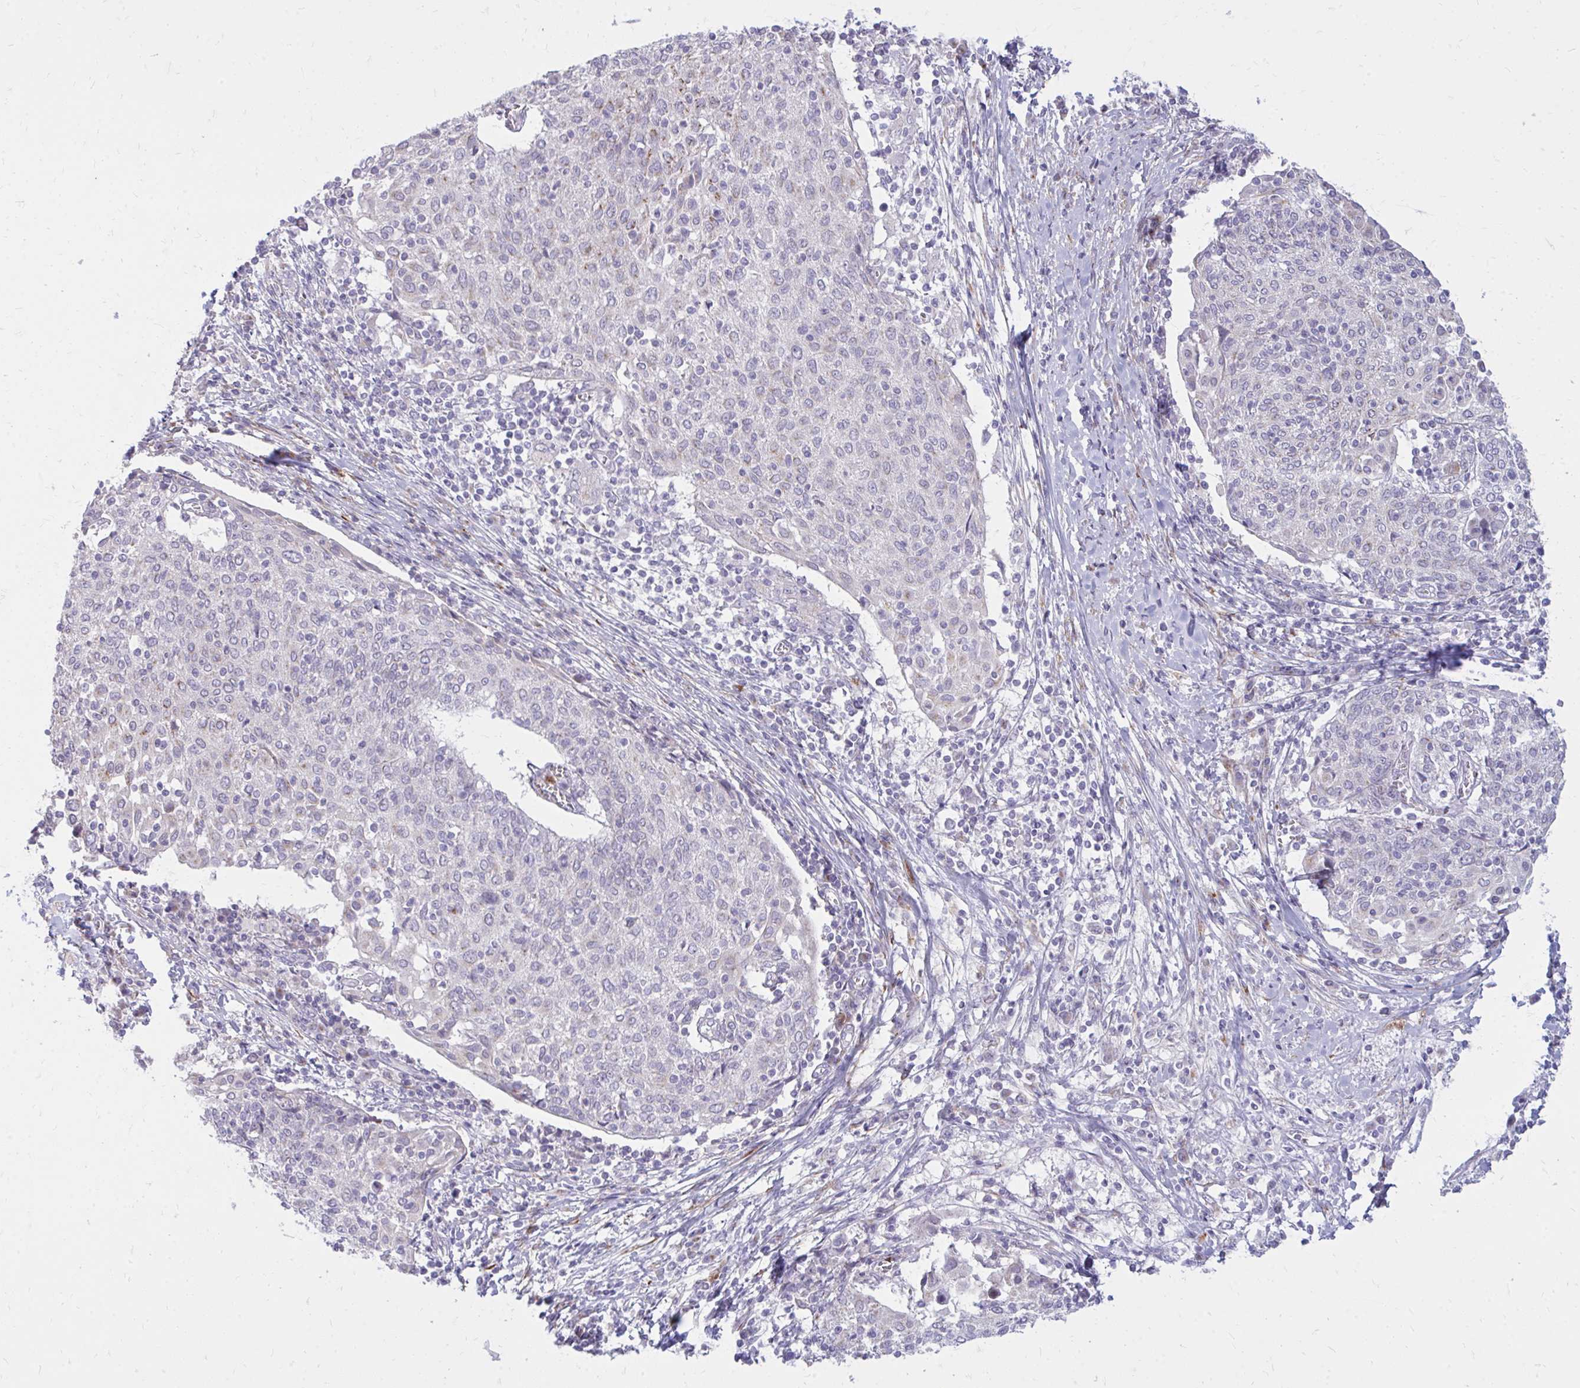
{"staining": {"intensity": "negative", "quantity": "none", "location": "none"}, "tissue": "cervical cancer", "cell_type": "Tumor cells", "image_type": "cancer", "snomed": [{"axis": "morphology", "description": "Squamous cell carcinoma, NOS"}, {"axis": "topography", "description": "Cervix"}], "caption": "Tumor cells are negative for protein expression in human cervical cancer.", "gene": "RAB6B", "patient": {"sex": "female", "age": 52}}